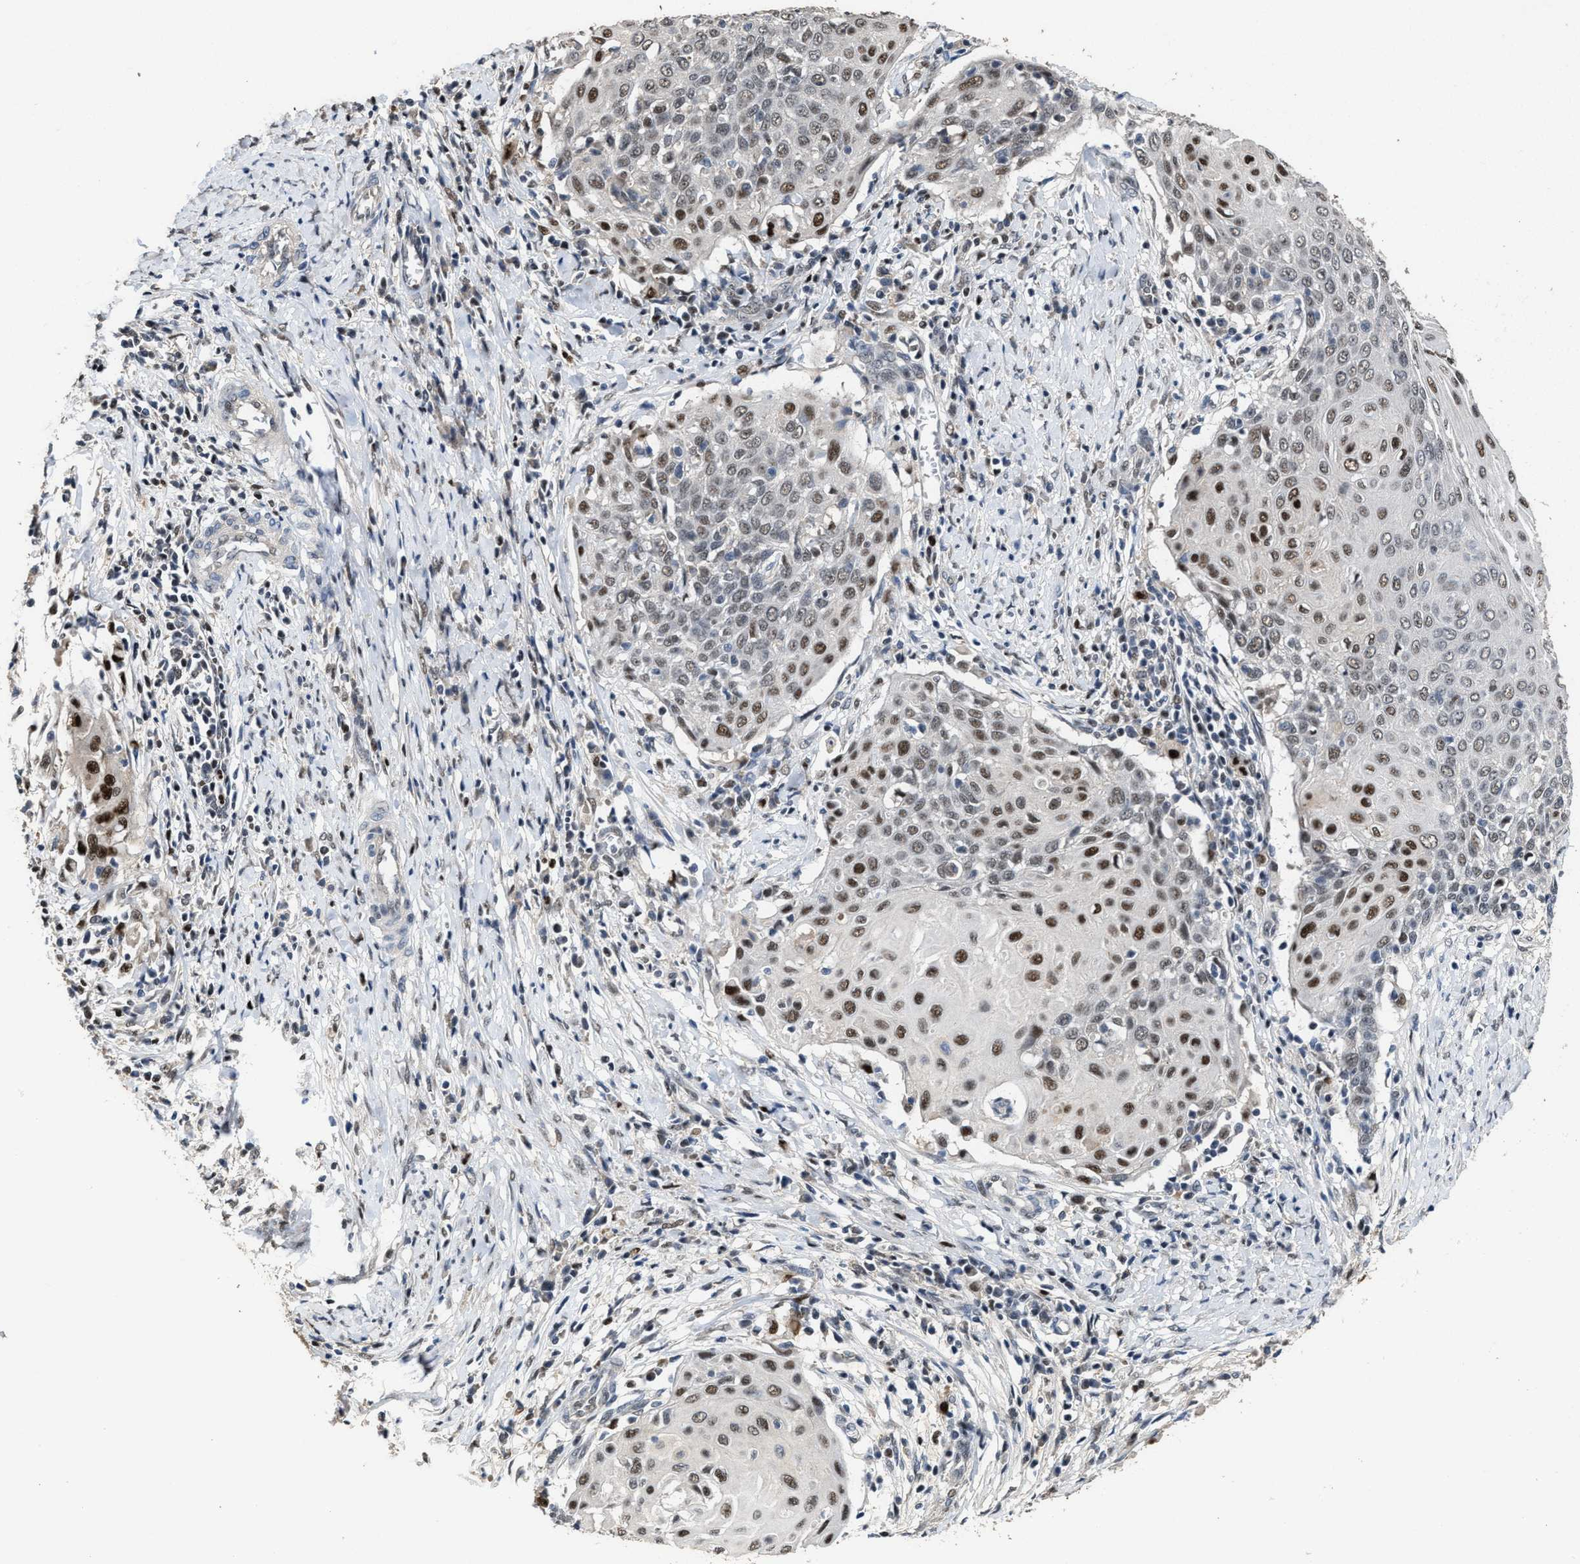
{"staining": {"intensity": "moderate", "quantity": "25%-75%", "location": "nuclear"}, "tissue": "cervical cancer", "cell_type": "Tumor cells", "image_type": "cancer", "snomed": [{"axis": "morphology", "description": "Squamous cell carcinoma, NOS"}, {"axis": "topography", "description": "Cervix"}], "caption": "Immunohistochemistry micrograph of neoplastic tissue: human cervical cancer stained using immunohistochemistry demonstrates medium levels of moderate protein expression localized specifically in the nuclear of tumor cells, appearing as a nuclear brown color.", "gene": "ZNF20", "patient": {"sex": "female", "age": 39}}